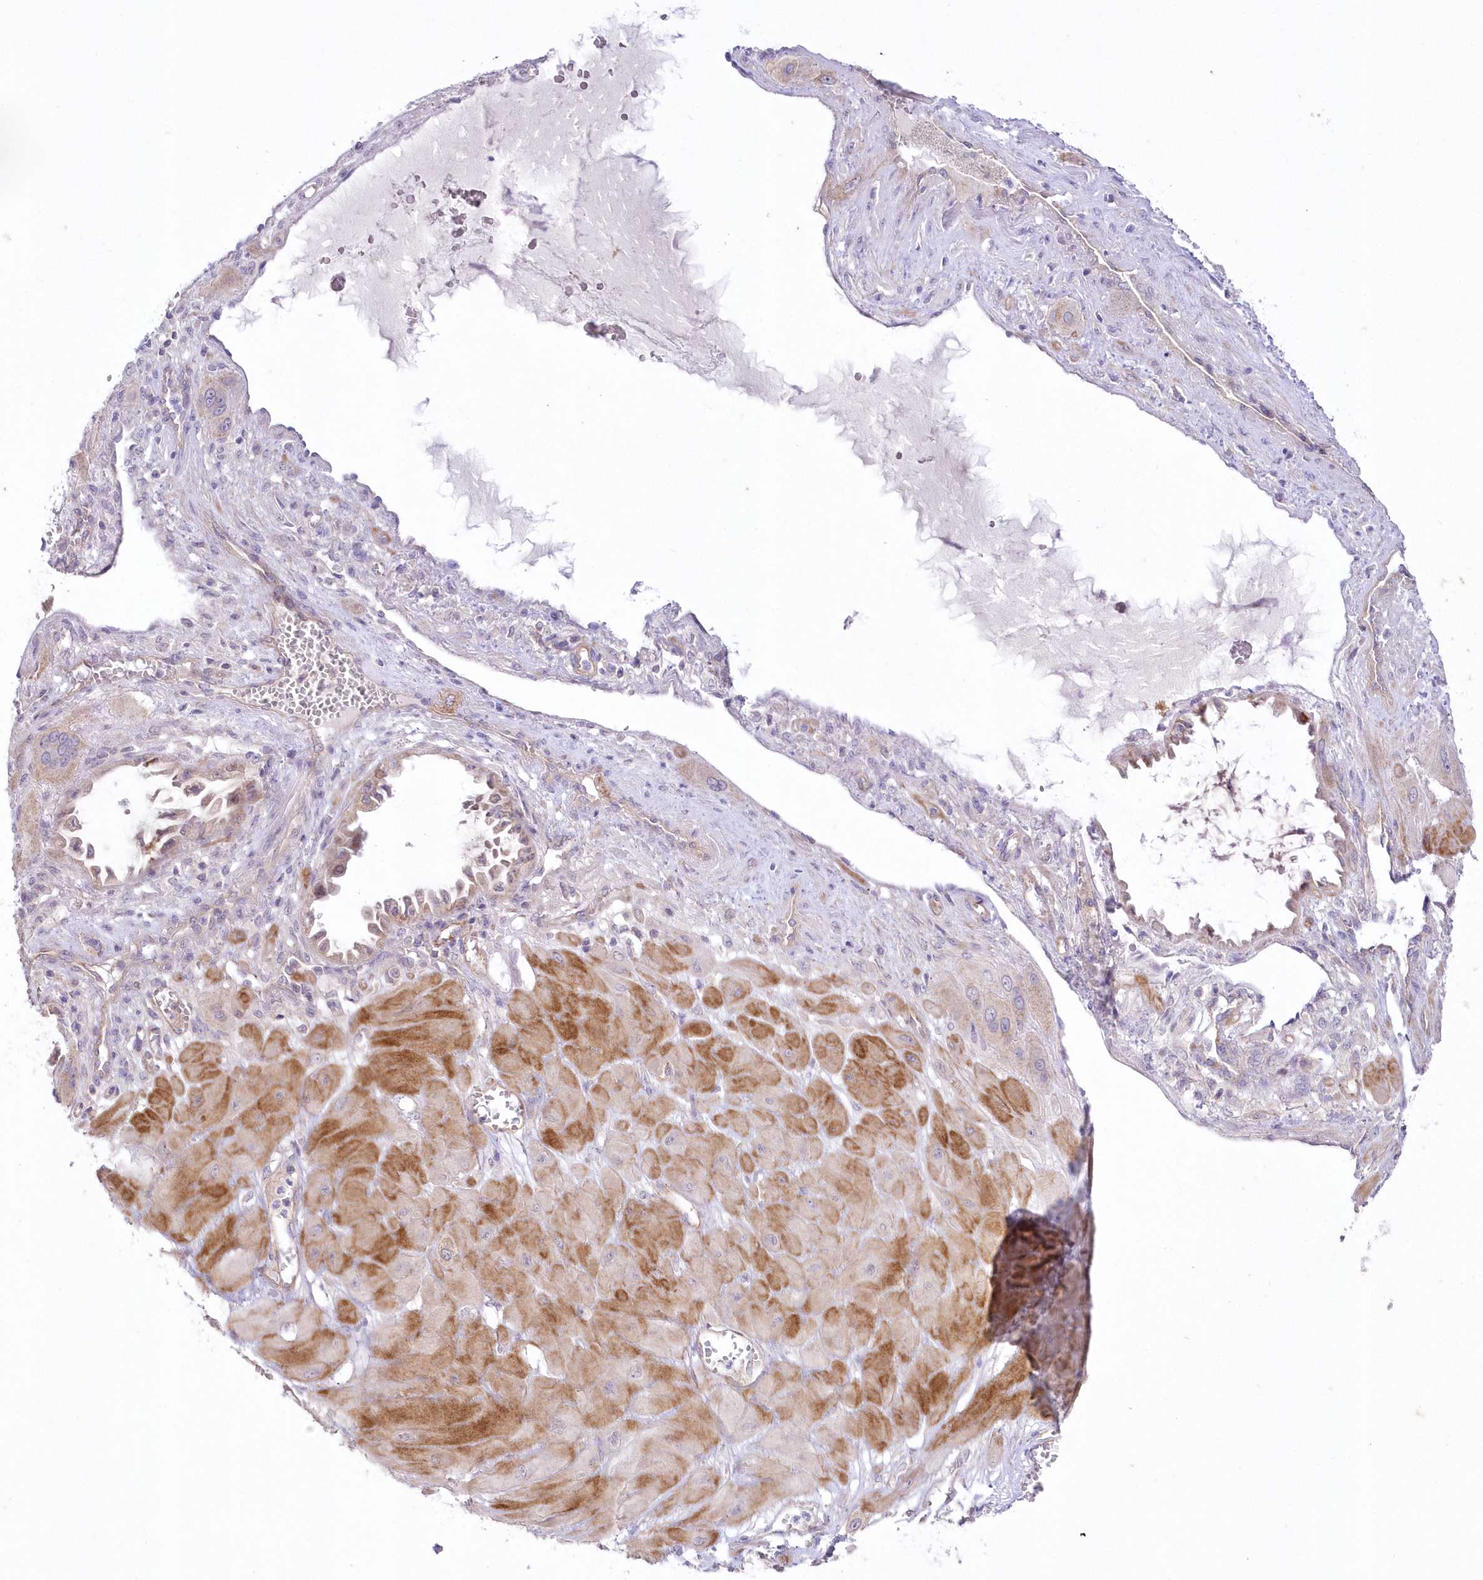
{"staining": {"intensity": "weak", "quantity": "25%-75%", "location": "cytoplasmic/membranous"}, "tissue": "cervical cancer", "cell_type": "Tumor cells", "image_type": "cancer", "snomed": [{"axis": "morphology", "description": "Squamous cell carcinoma, NOS"}, {"axis": "topography", "description": "Cervix"}], "caption": "This image demonstrates immunohistochemistry staining of cervical cancer, with low weak cytoplasmic/membranous positivity in about 25%-75% of tumor cells.", "gene": "ITSN2", "patient": {"sex": "female", "age": 34}}